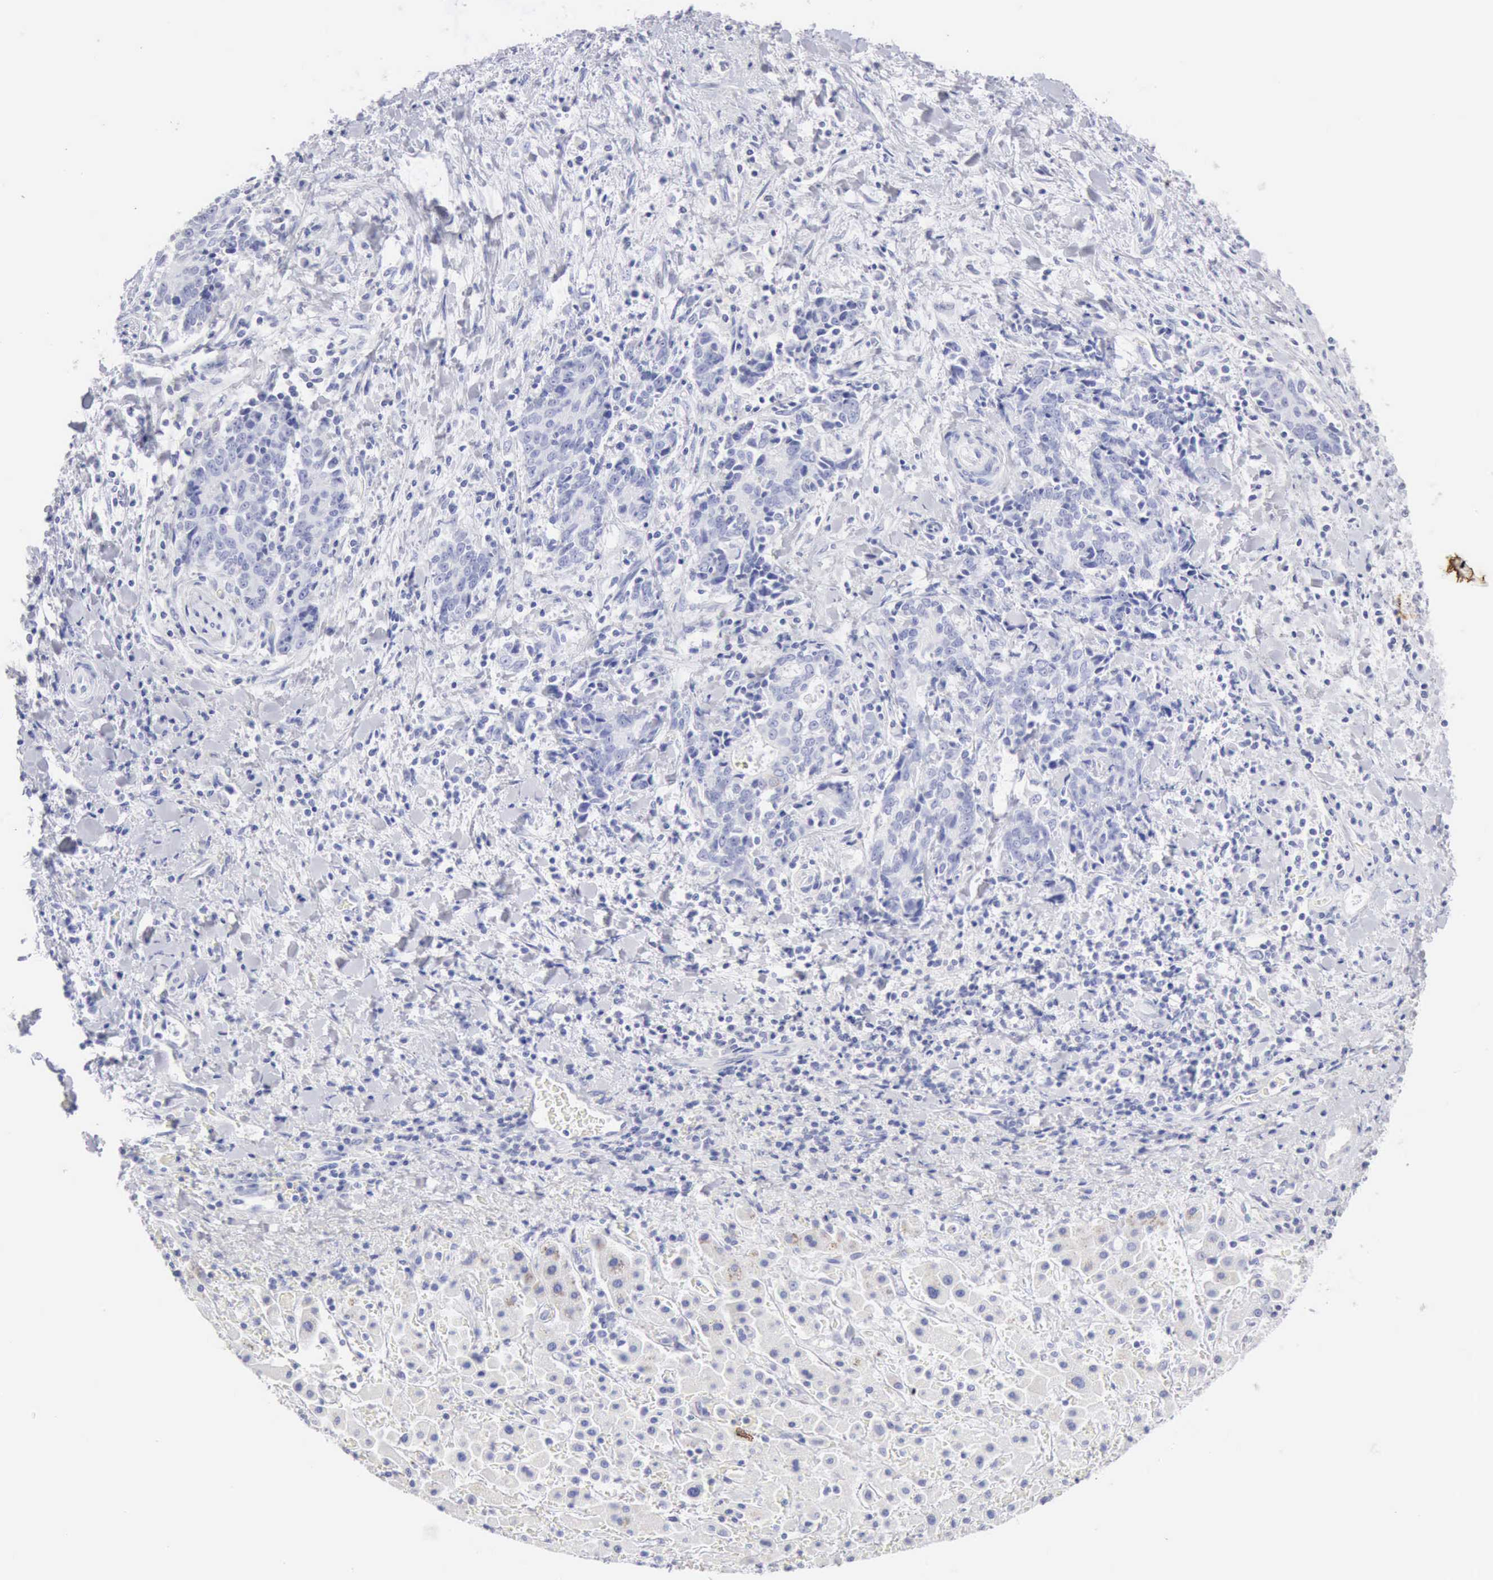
{"staining": {"intensity": "negative", "quantity": "none", "location": "none"}, "tissue": "liver cancer", "cell_type": "Tumor cells", "image_type": "cancer", "snomed": [{"axis": "morphology", "description": "Cholangiocarcinoma"}, {"axis": "topography", "description": "Liver"}], "caption": "Immunohistochemistry of human cholangiocarcinoma (liver) displays no expression in tumor cells.", "gene": "KRT10", "patient": {"sex": "male", "age": 57}}